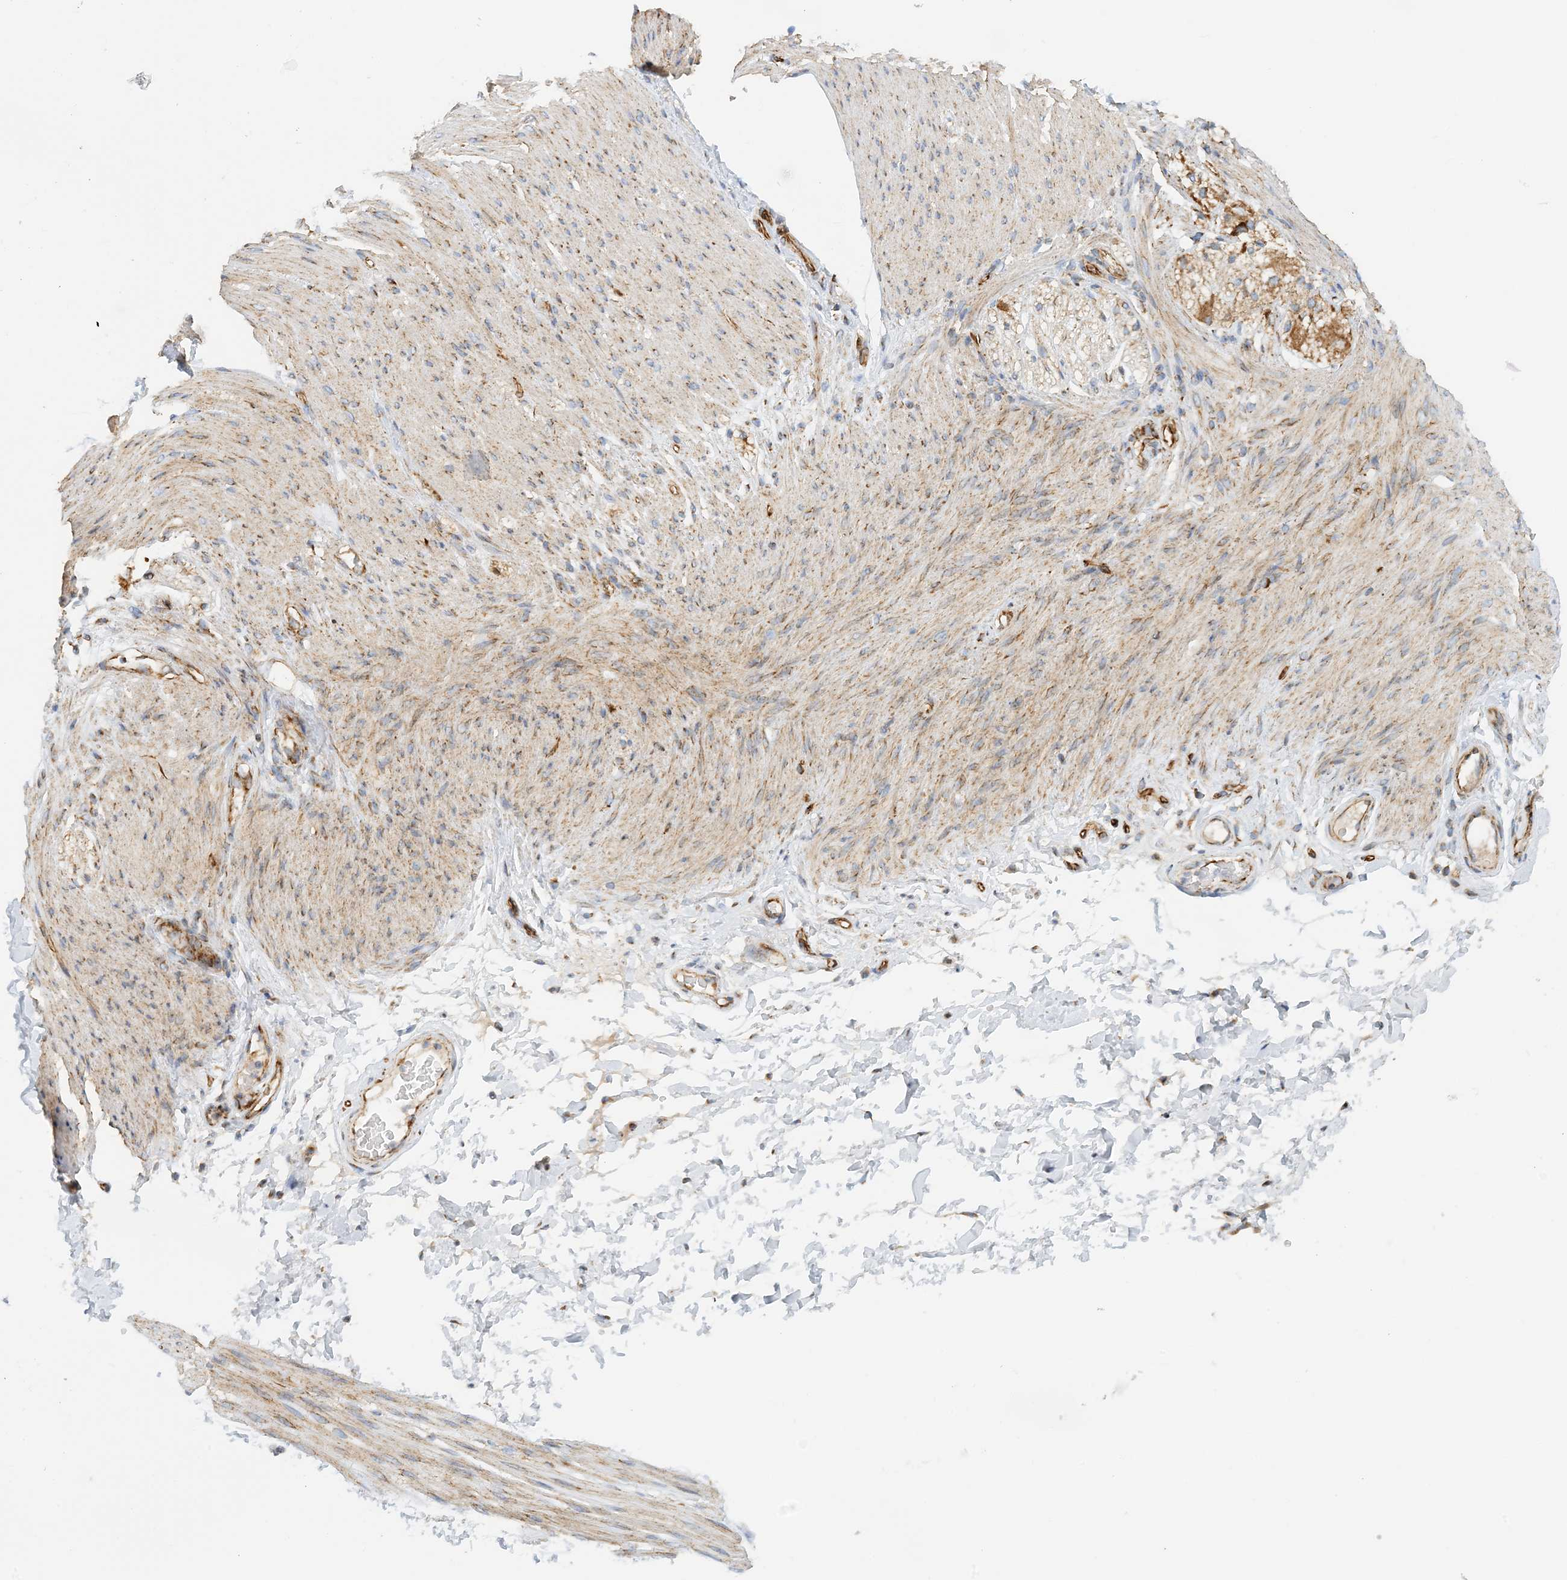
{"staining": {"intensity": "negative", "quantity": "none", "location": "none"}, "tissue": "adipose tissue", "cell_type": "Adipocytes", "image_type": "normal", "snomed": [{"axis": "morphology", "description": "Normal tissue, NOS"}, {"axis": "topography", "description": "Colon"}, {"axis": "topography", "description": "Peripheral nerve tissue"}], "caption": "An immunohistochemistry (IHC) micrograph of unremarkable adipose tissue is shown. There is no staining in adipocytes of adipose tissue.", "gene": "COA3", "patient": {"sex": "female", "age": 61}}